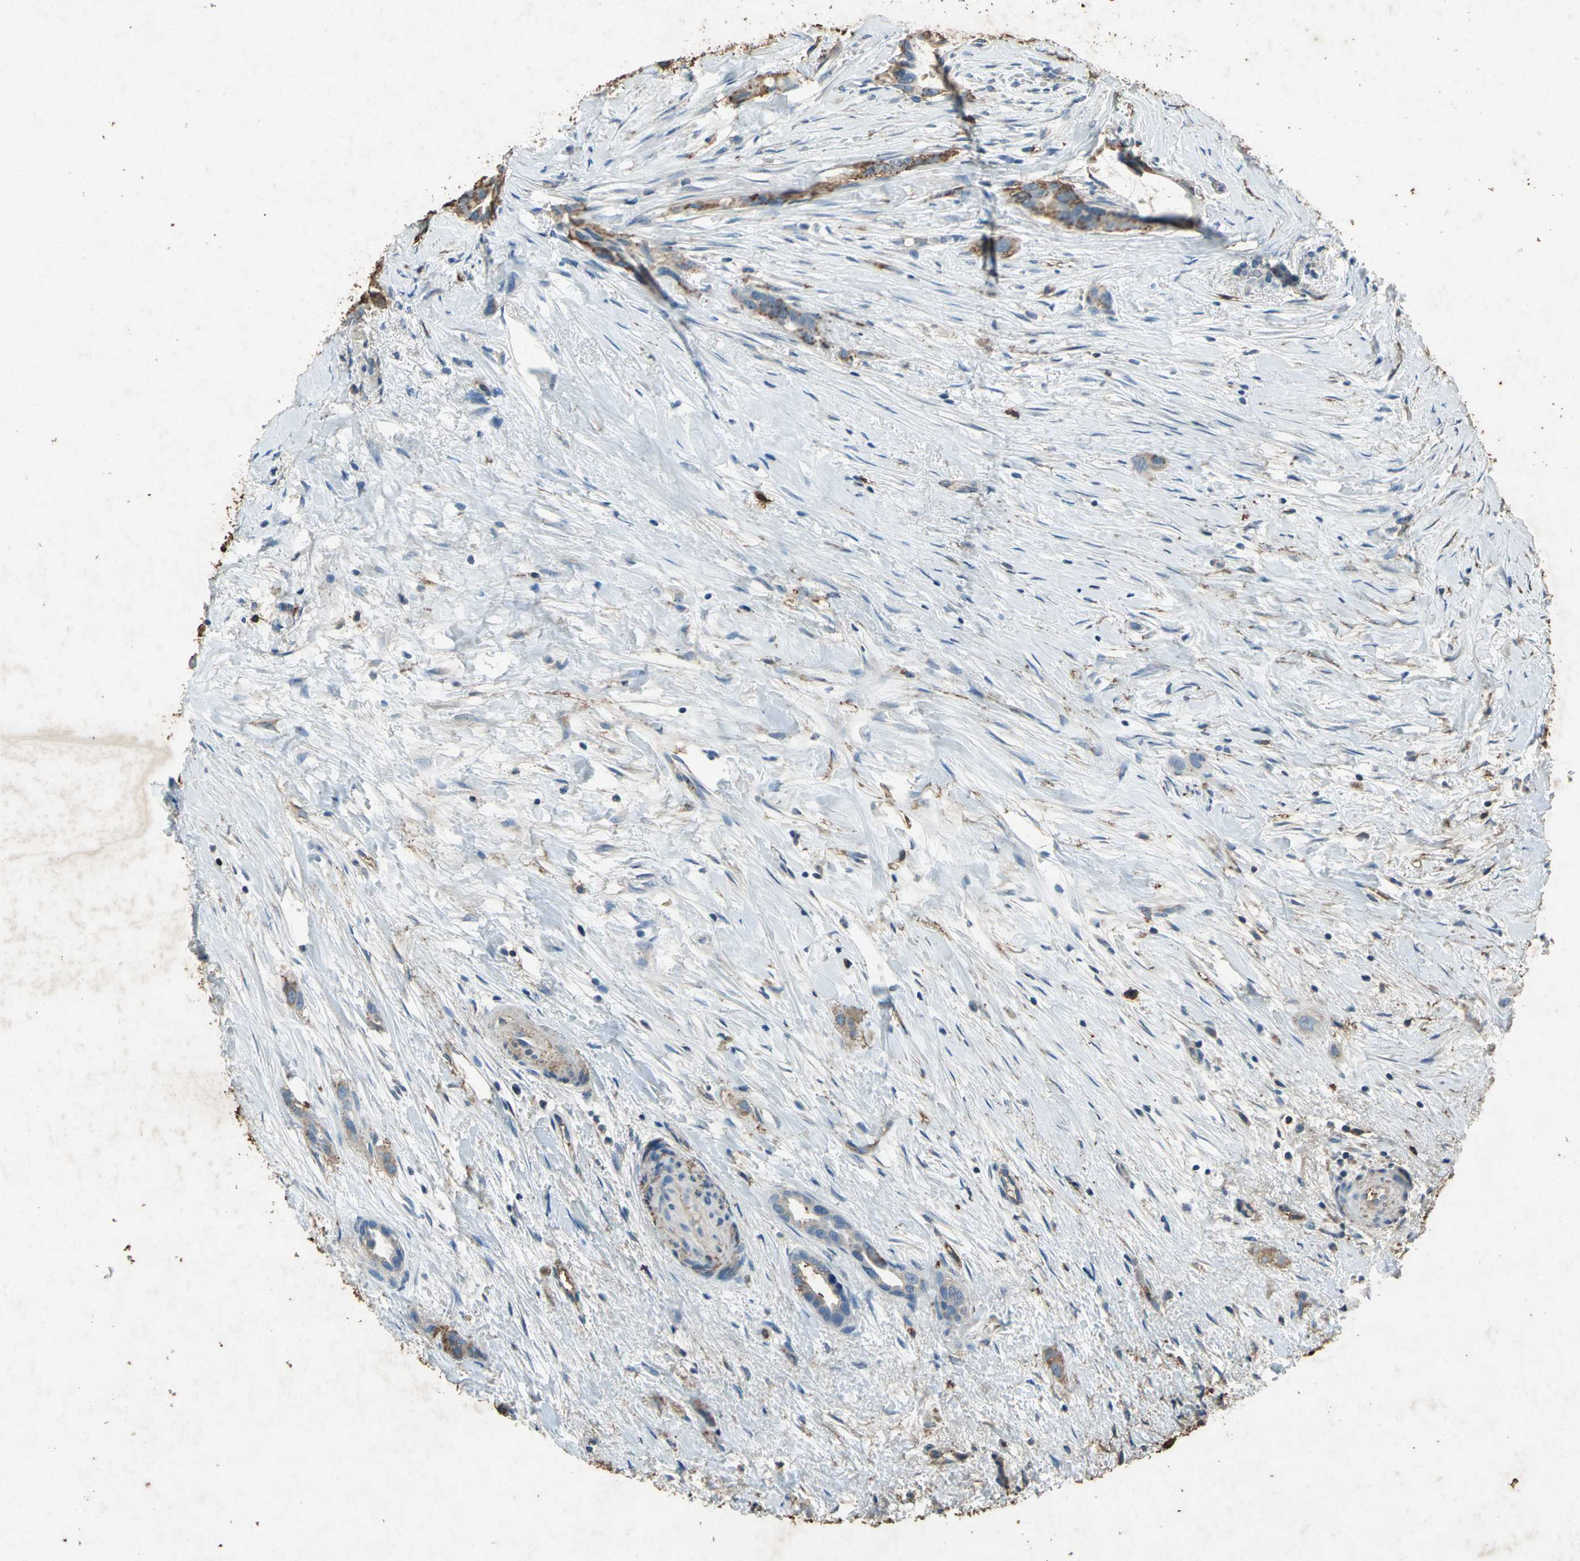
{"staining": {"intensity": "moderate", "quantity": "25%-75%", "location": "cytoplasmic/membranous"}, "tissue": "liver cancer", "cell_type": "Tumor cells", "image_type": "cancer", "snomed": [{"axis": "morphology", "description": "Cholangiocarcinoma"}, {"axis": "topography", "description": "Liver"}], "caption": "The image shows immunohistochemical staining of liver cholangiocarcinoma. There is moderate cytoplasmic/membranous expression is appreciated in approximately 25%-75% of tumor cells.", "gene": "CCR6", "patient": {"sex": "female", "age": 65}}